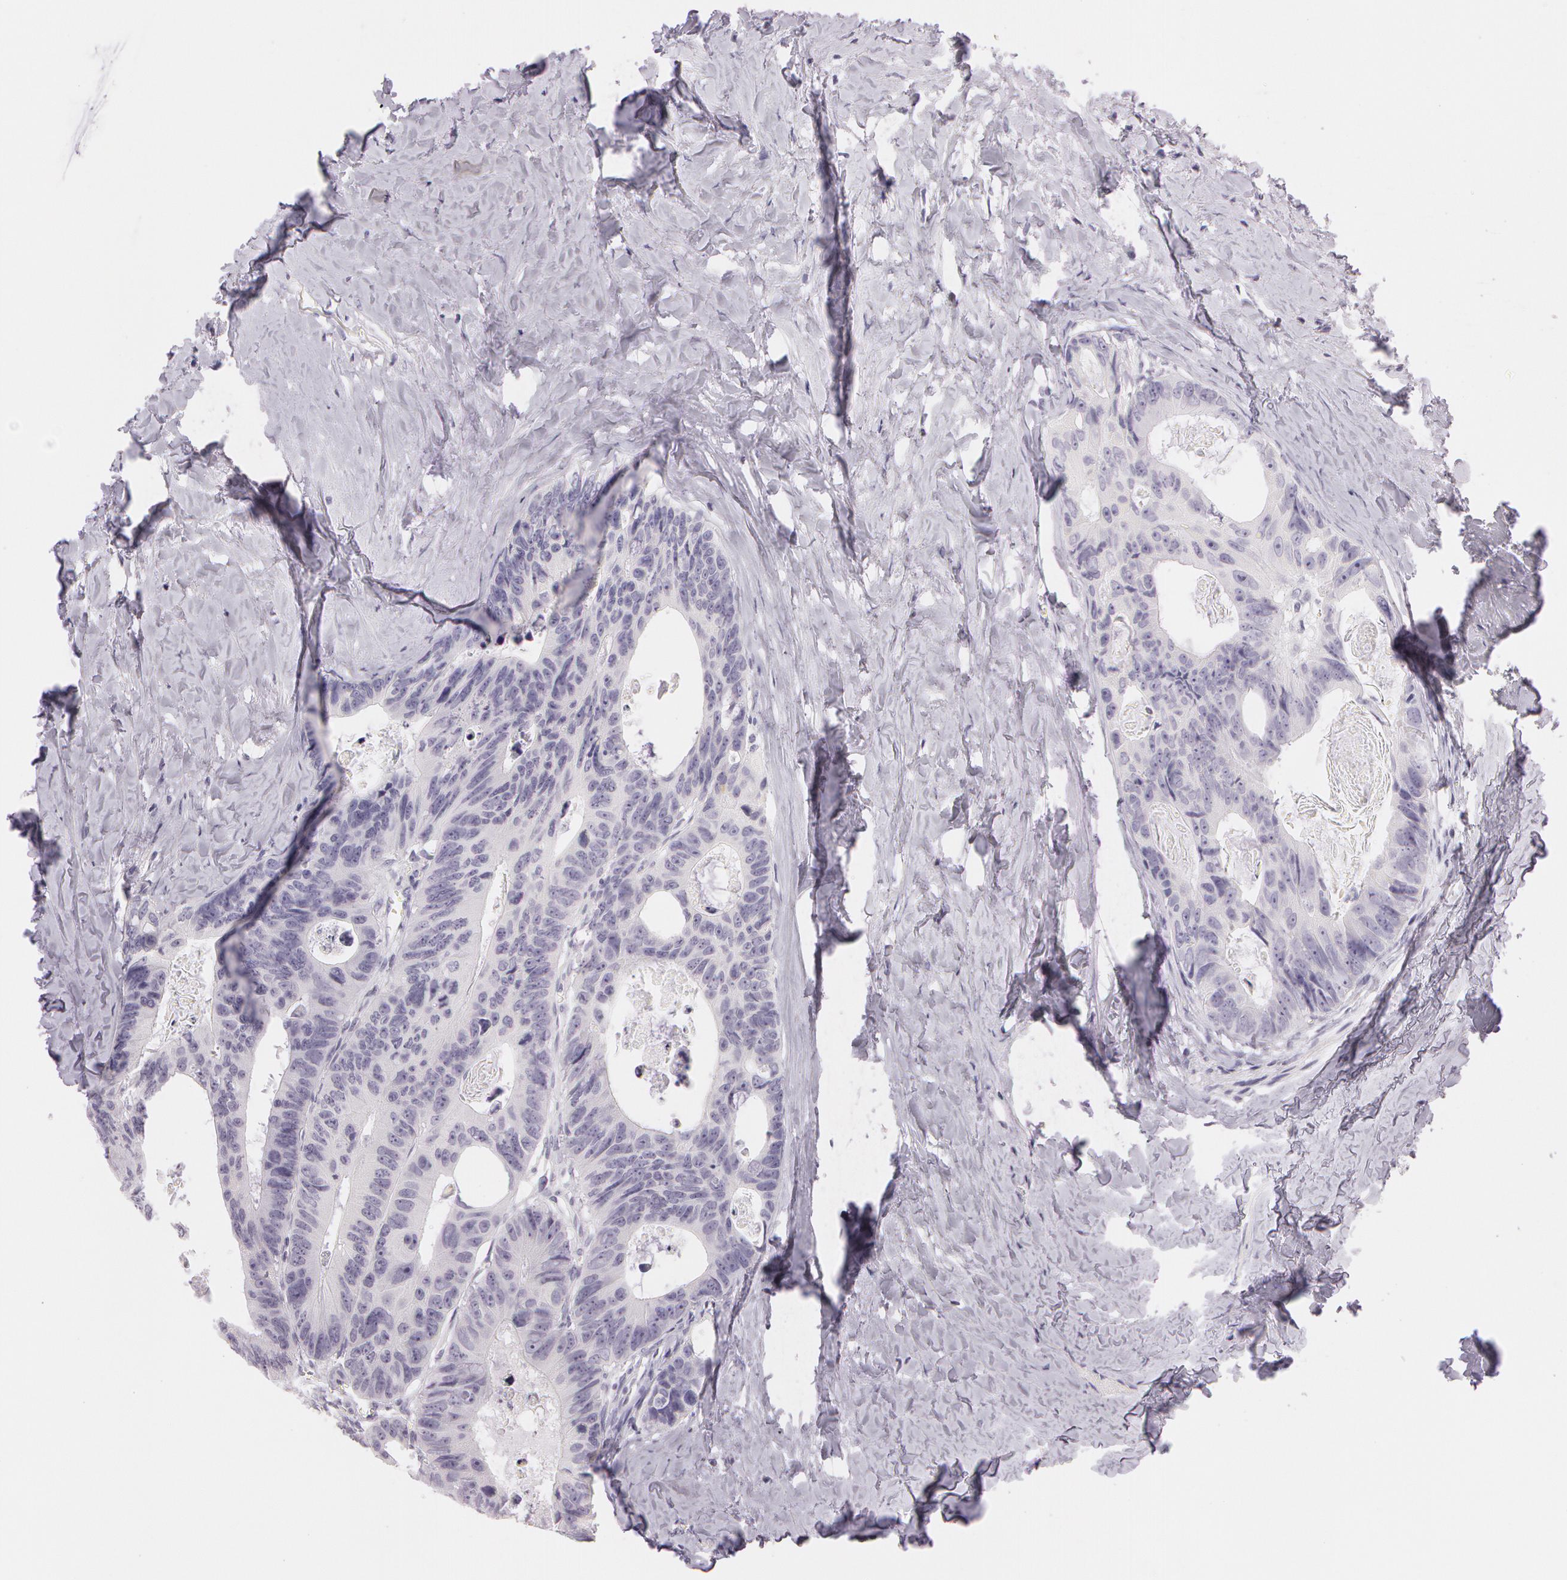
{"staining": {"intensity": "negative", "quantity": "none", "location": "none"}, "tissue": "colorectal cancer", "cell_type": "Tumor cells", "image_type": "cancer", "snomed": [{"axis": "morphology", "description": "Adenocarcinoma, NOS"}, {"axis": "topography", "description": "Colon"}], "caption": "IHC histopathology image of neoplastic tissue: human colorectal cancer stained with DAB displays no significant protein staining in tumor cells.", "gene": "OTC", "patient": {"sex": "female", "age": 55}}